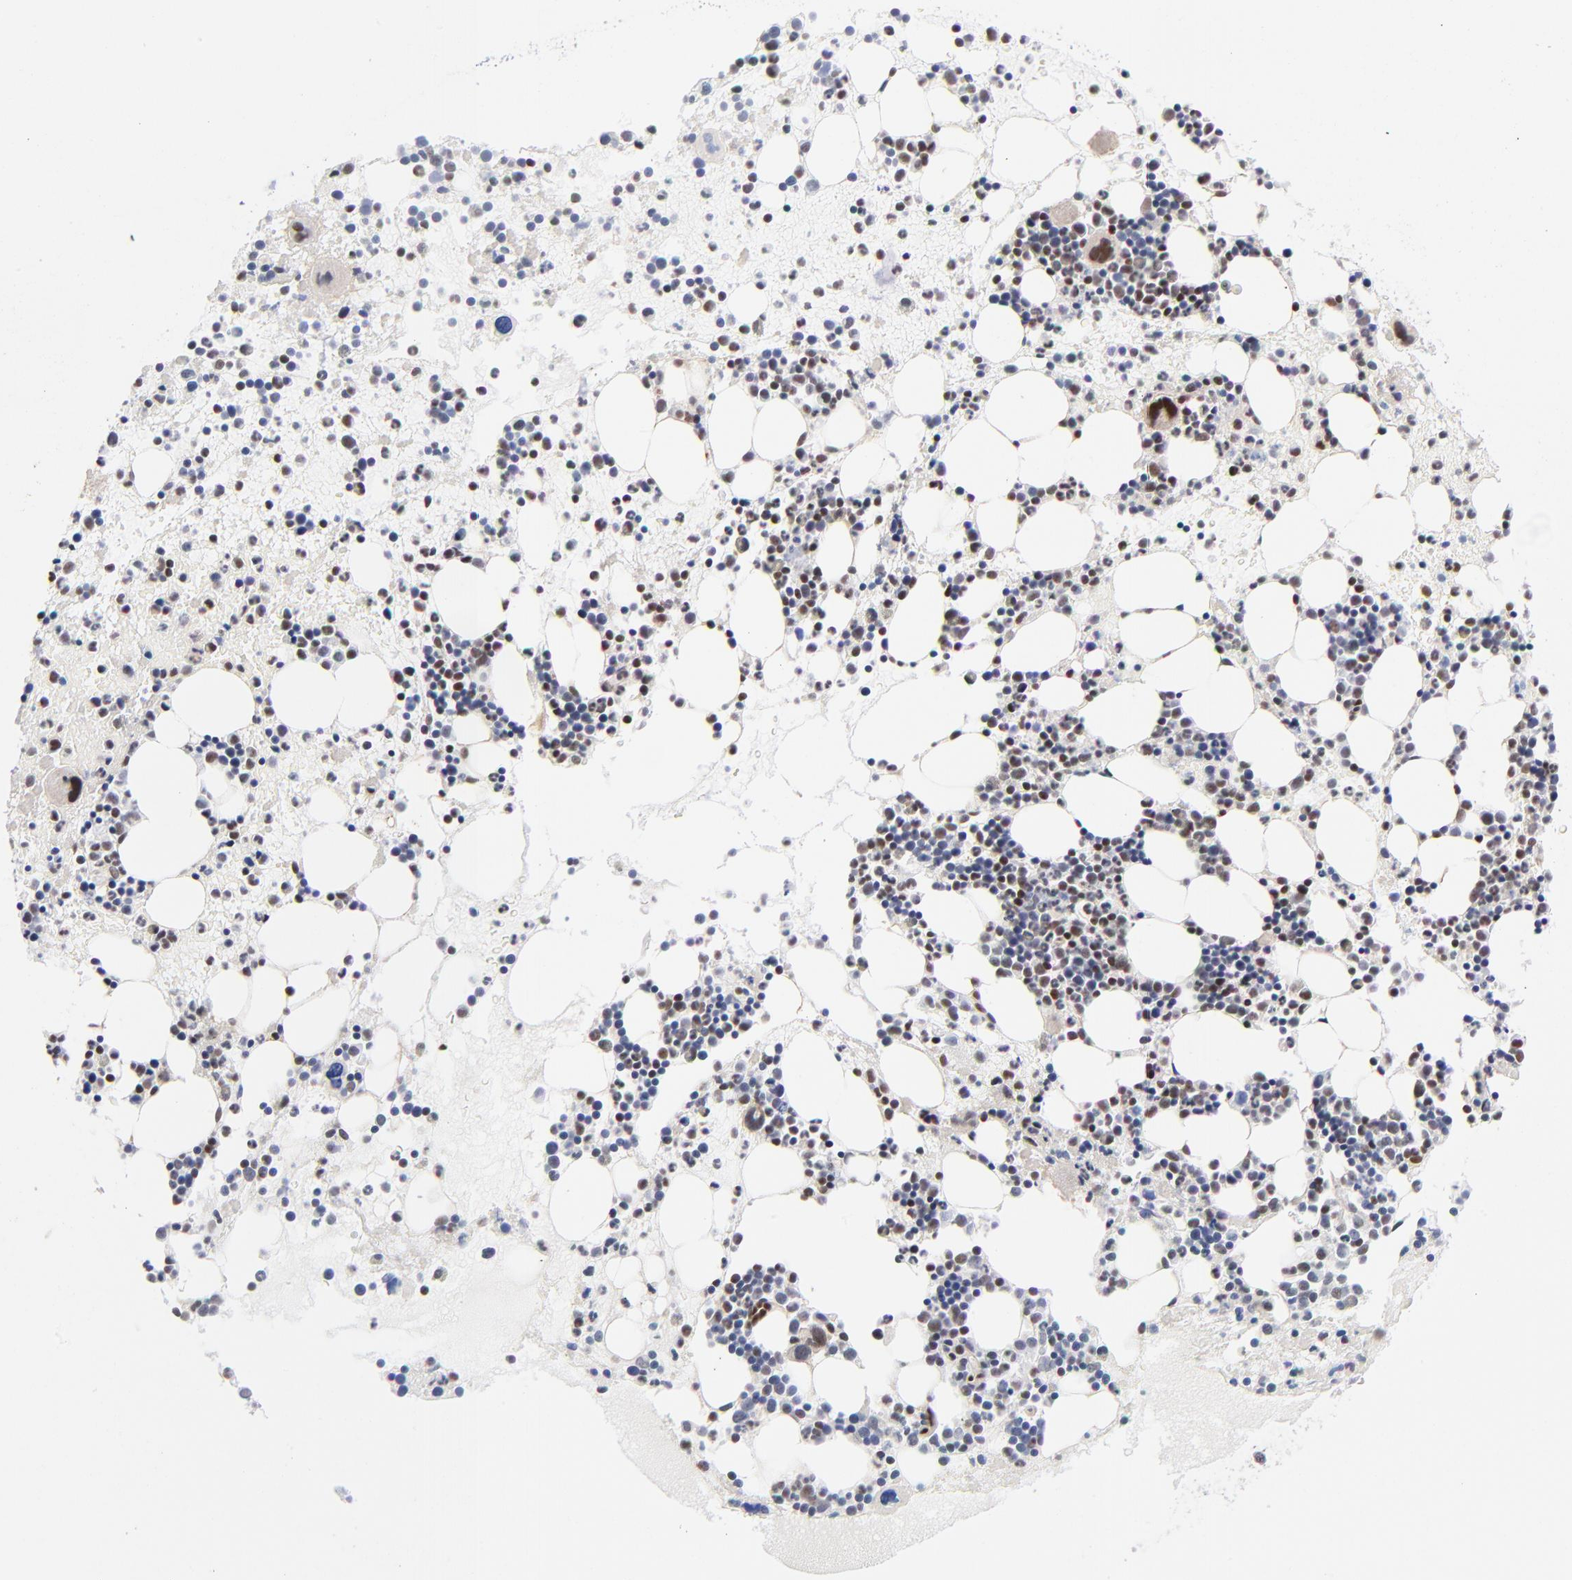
{"staining": {"intensity": "moderate", "quantity": "25%-75%", "location": "nuclear"}, "tissue": "bone marrow", "cell_type": "Hematopoietic cells", "image_type": "normal", "snomed": [{"axis": "morphology", "description": "Normal tissue, NOS"}, {"axis": "topography", "description": "Bone marrow"}], "caption": "Bone marrow stained with immunohistochemistry displays moderate nuclear positivity in about 25%-75% of hematopoietic cells.", "gene": "GABPA", "patient": {"sex": "male", "age": 15}}